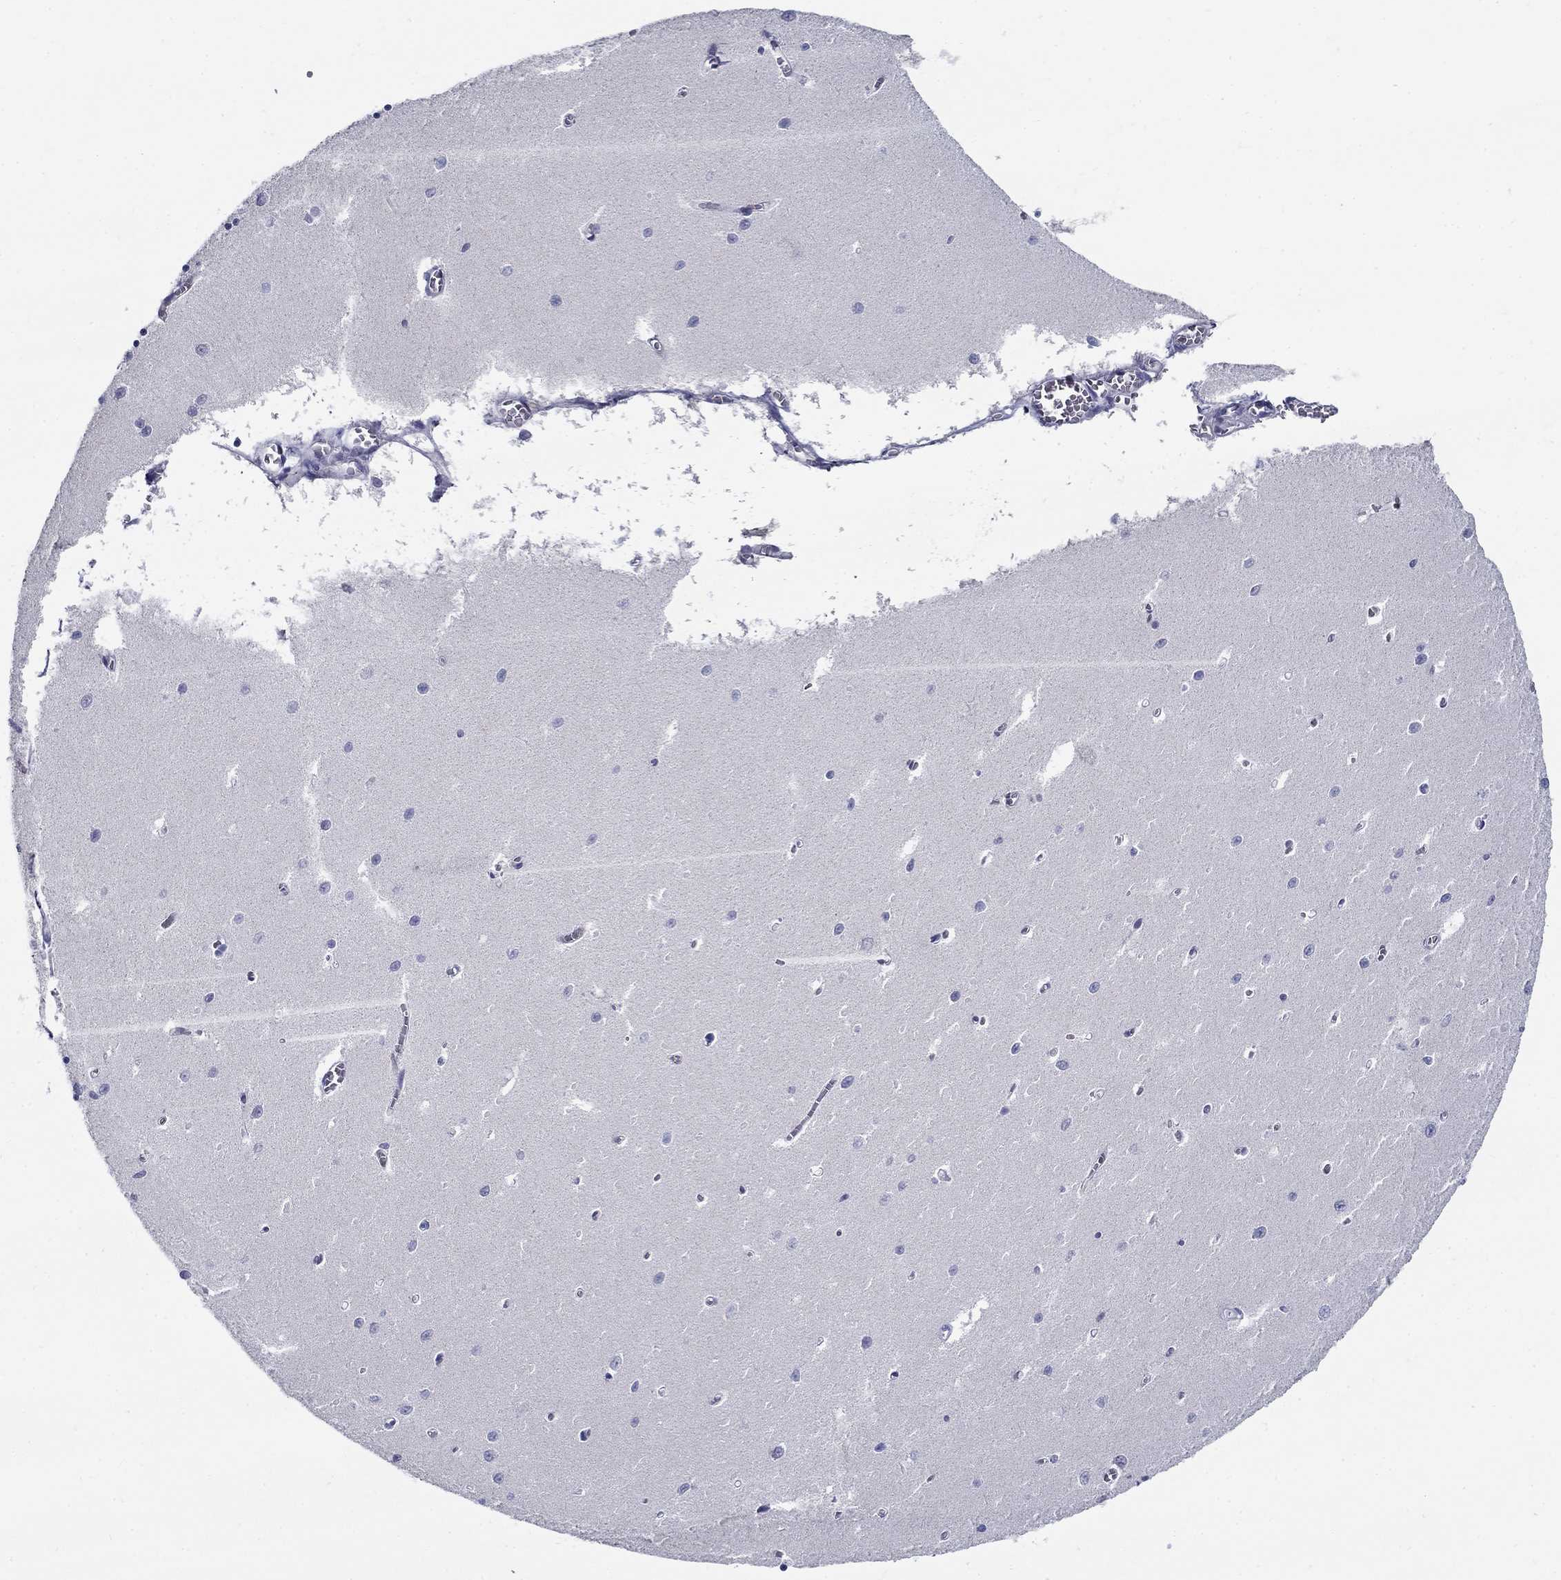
{"staining": {"intensity": "negative", "quantity": "none", "location": "none"}, "tissue": "cerebellum", "cell_type": "Cells in granular layer", "image_type": "normal", "snomed": [{"axis": "morphology", "description": "Normal tissue, NOS"}, {"axis": "topography", "description": "Cerebellum"}], "caption": "The photomicrograph demonstrates no staining of cells in granular layer in unremarkable cerebellum. (Brightfield microscopy of DAB (3,3'-diaminobenzidine) immunohistochemistry (IHC) at high magnification).", "gene": "C4orf19", "patient": {"sex": "female", "age": 64}}